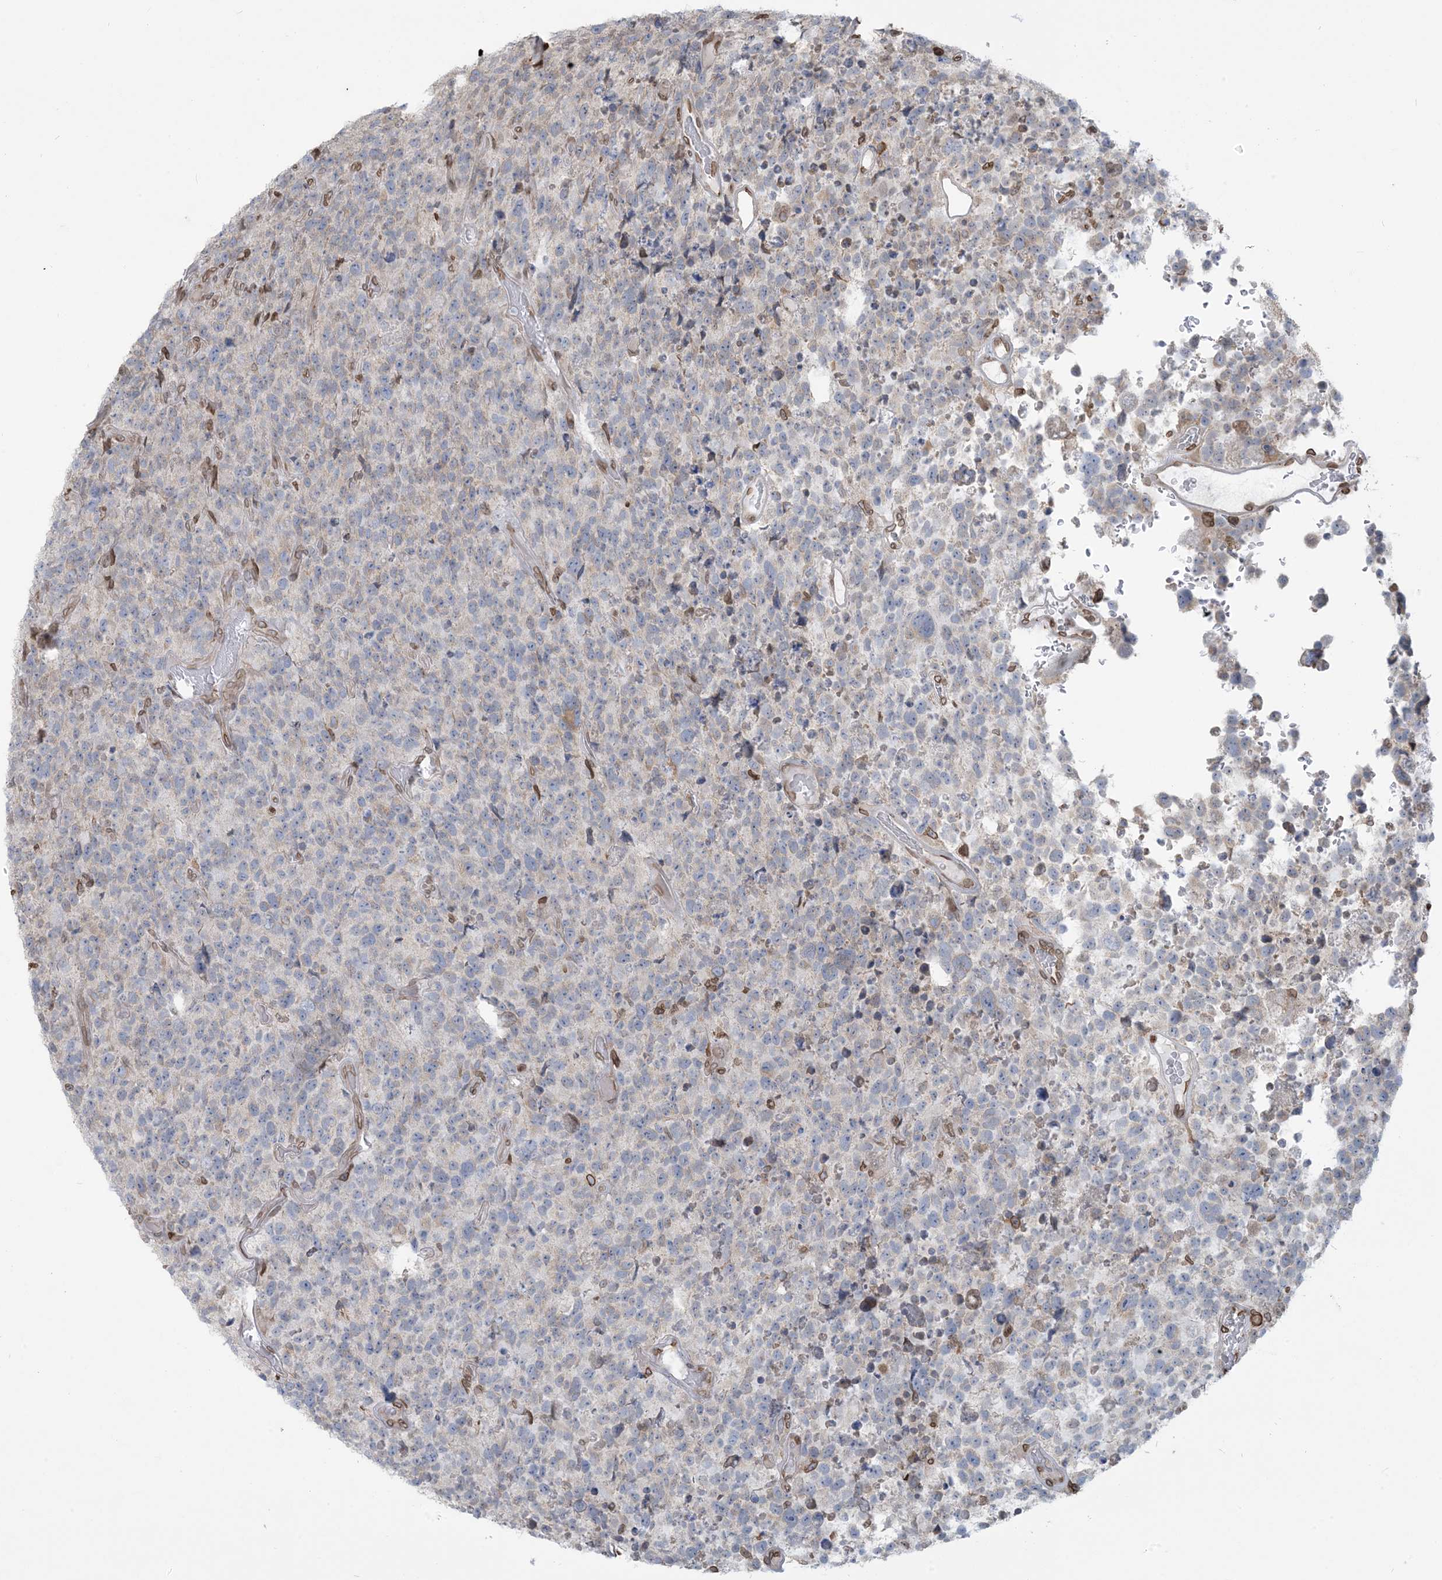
{"staining": {"intensity": "negative", "quantity": "none", "location": "none"}, "tissue": "glioma", "cell_type": "Tumor cells", "image_type": "cancer", "snomed": [{"axis": "morphology", "description": "Glioma, malignant, High grade"}, {"axis": "topography", "description": "Brain"}], "caption": "Tumor cells show no significant protein expression in malignant high-grade glioma.", "gene": "WWP1", "patient": {"sex": "male", "age": 69}}